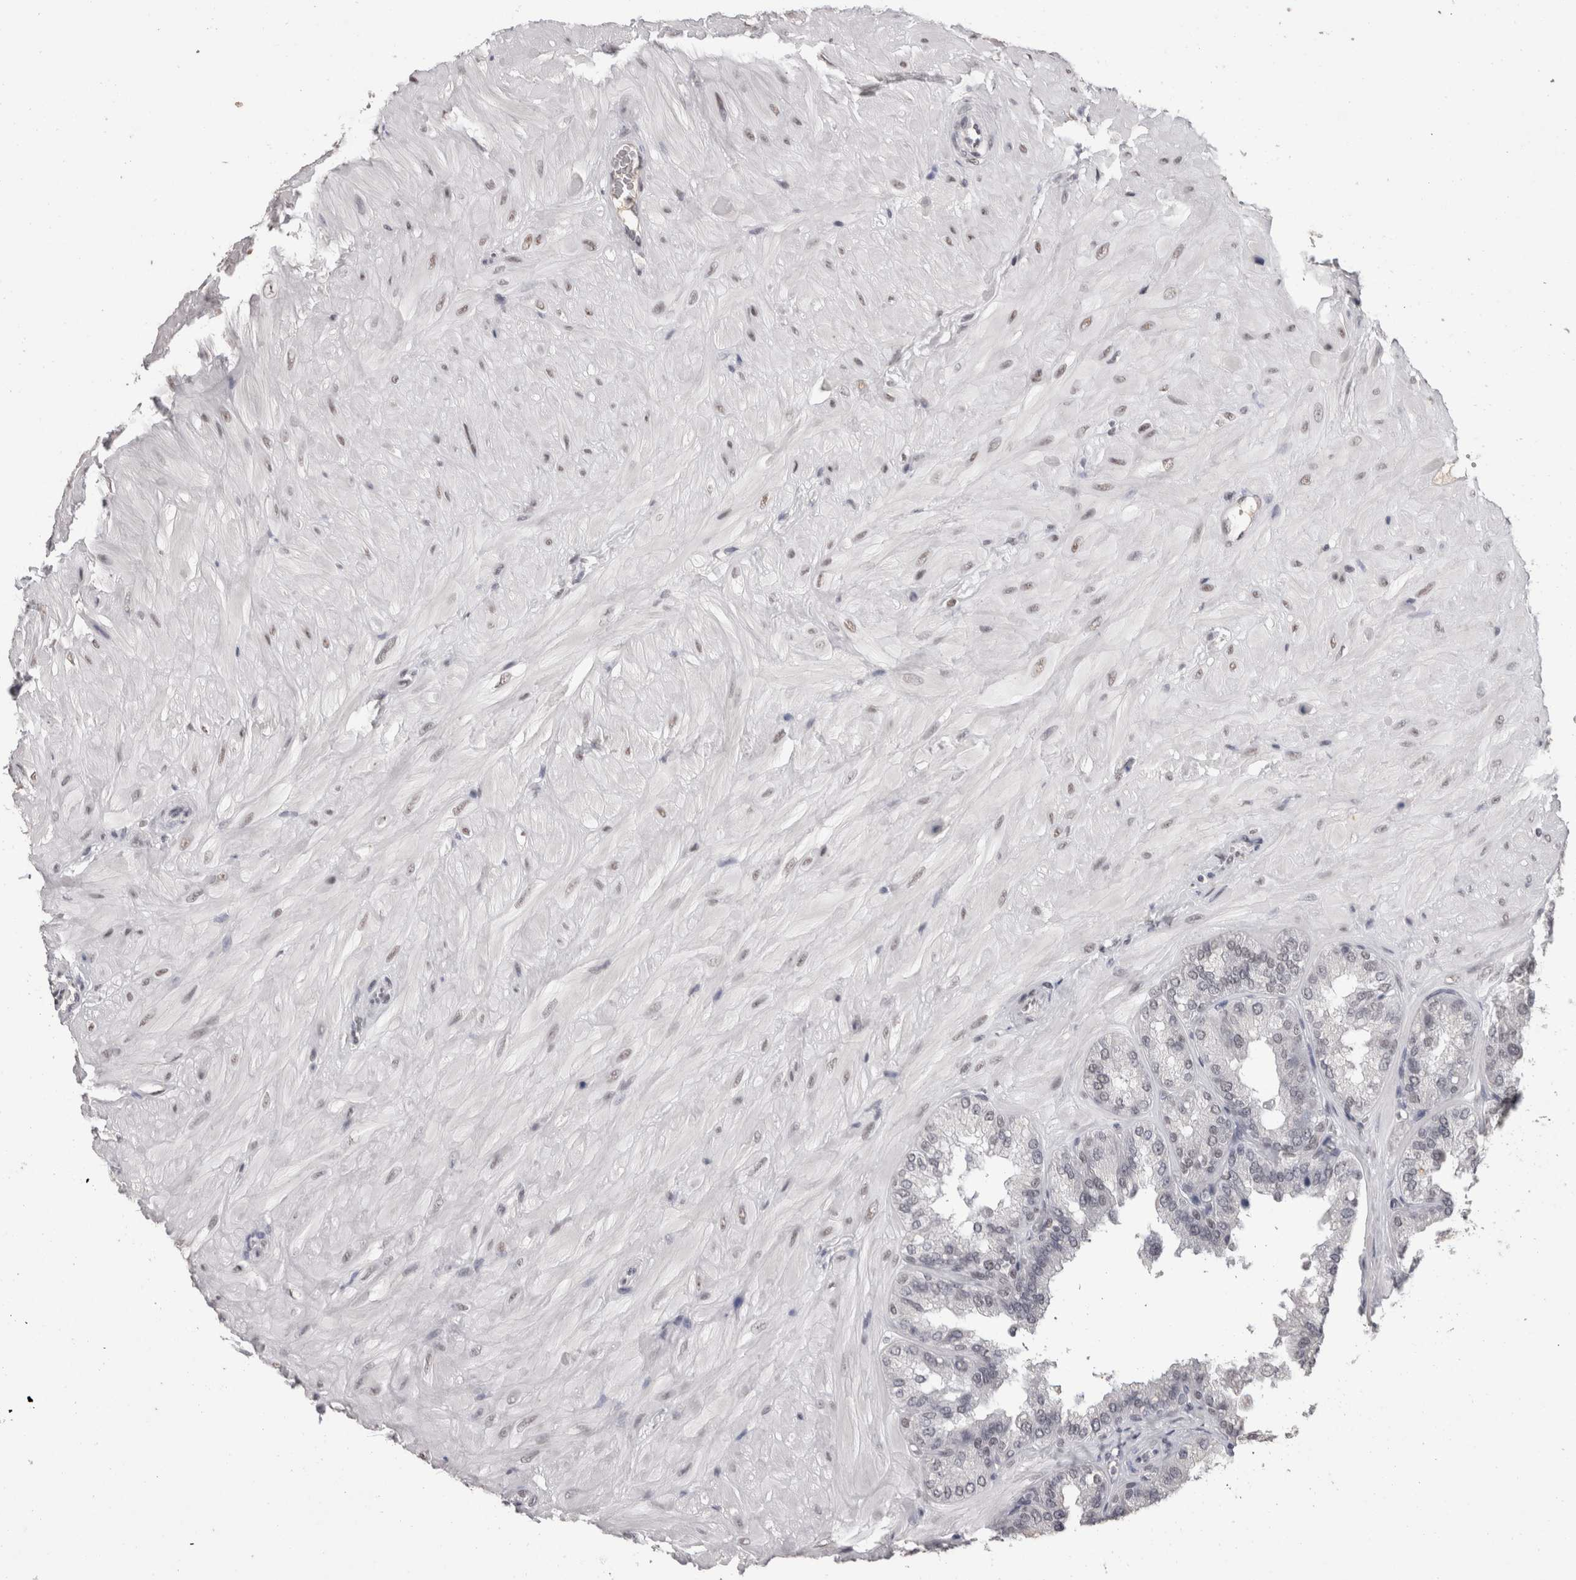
{"staining": {"intensity": "negative", "quantity": "none", "location": "none"}, "tissue": "seminal vesicle", "cell_type": "Glandular cells", "image_type": "normal", "snomed": [{"axis": "morphology", "description": "Normal tissue, NOS"}, {"axis": "topography", "description": "Prostate"}, {"axis": "topography", "description": "Seminal veicle"}], "caption": "Immunohistochemistry photomicrograph of normal seminal vesicle: seminal vesicle stained with DAB reveals no significant protein expression in glandular cells. (Immunohistochemistry (ihc), brightfield microscopy, high magnification).", "gene": "DDX17", "patient": {"sex": "male", "age": 51}}